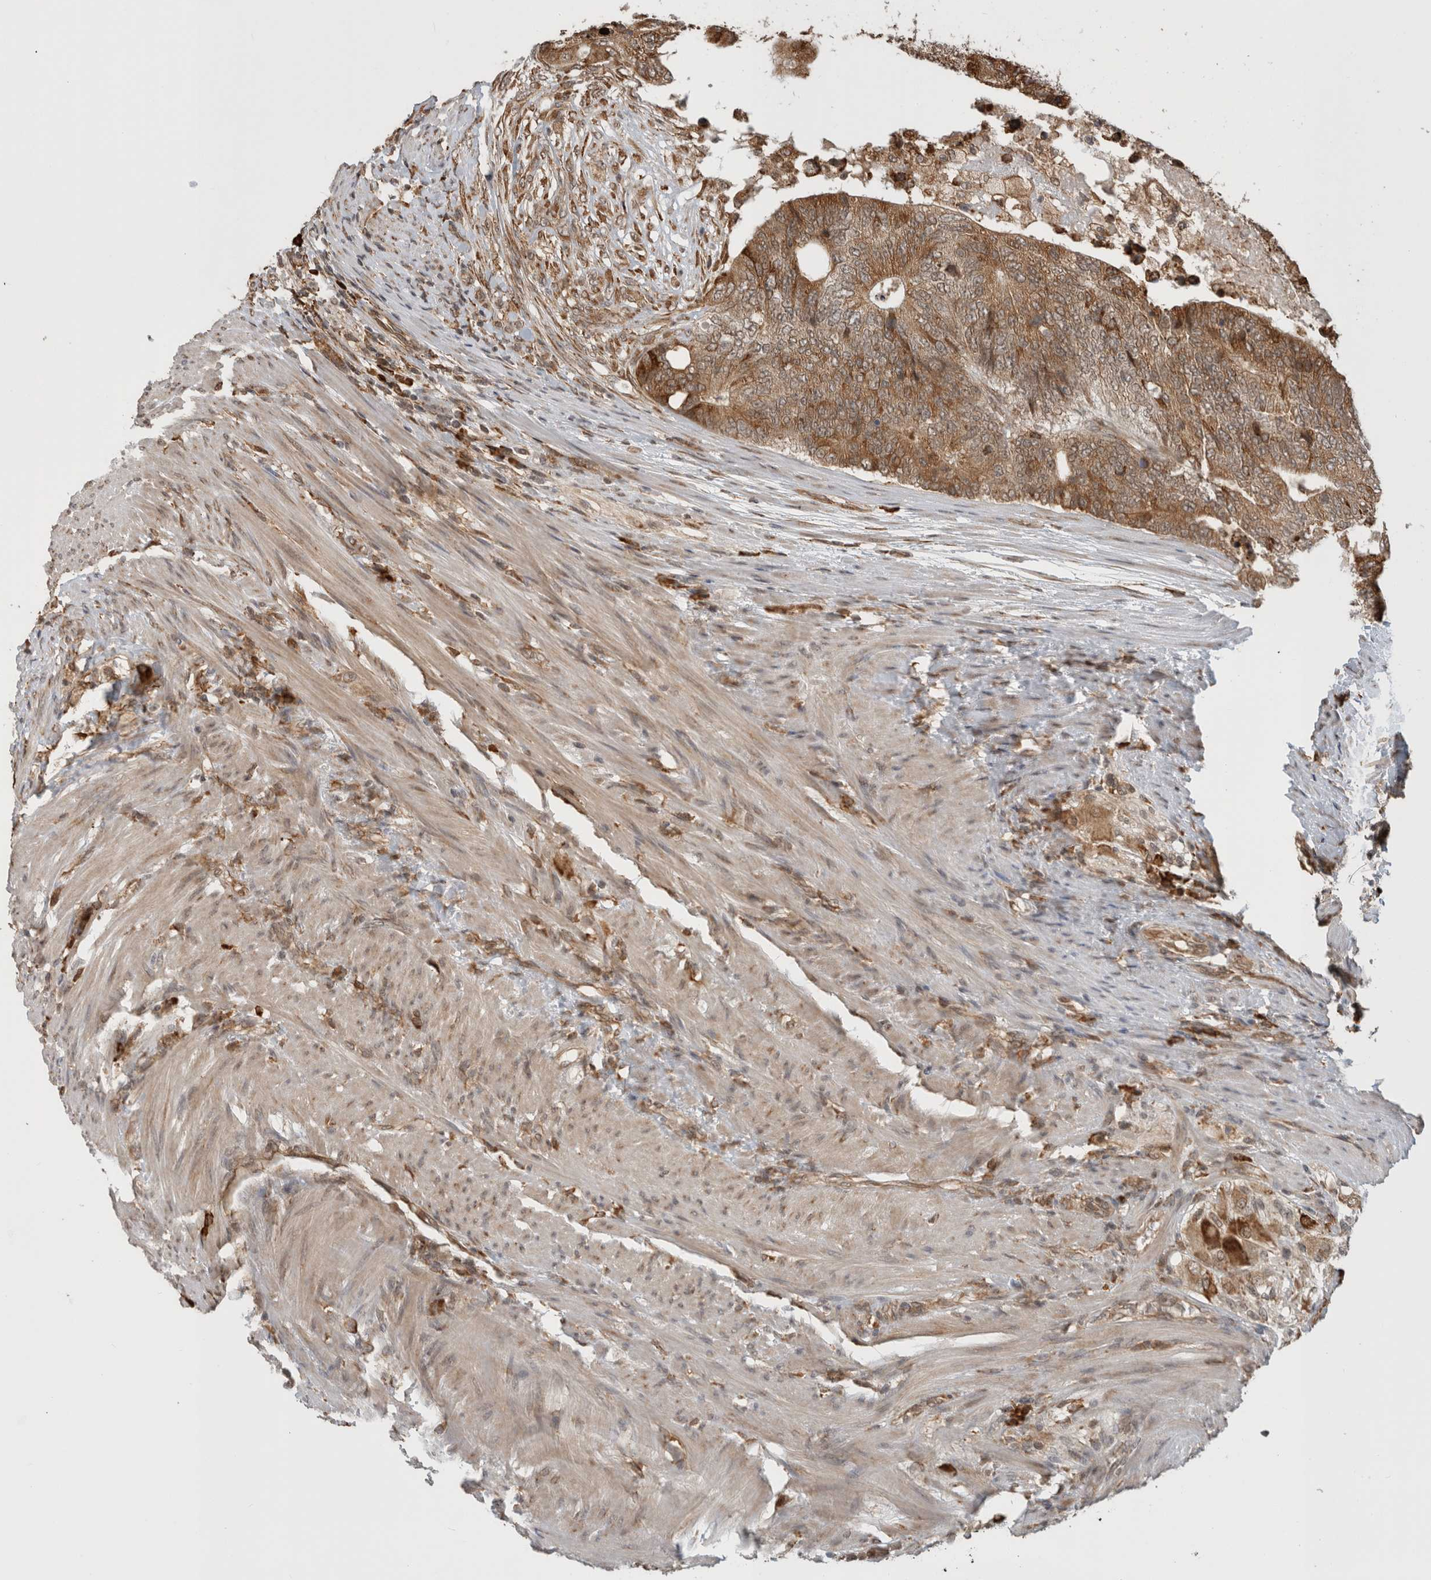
{"staining": {"intensity": "moderate", "quantity": ">75%", "location": "cytoplasmic/membranous"}, "tissue": "colorectal cancer", "cell_type": "Tumor cells", "image_type": "cancer", "snomed": [{"axis": "morphology", "description": "Adenocarcinoma, NOS"}, {"axis": "topography", "description": "Colon"}], "caption": "Protein staining of colorectal cancer (adenocarcinoma) tissue displays moderate cytoplasmic/membranous positivity in about >75% of tumor cells. (DAB IHC, brown staining for protein, blue staining for nuclei).", "gene": "MS4A7", "patient": {"sex": "female", "age": 67}}